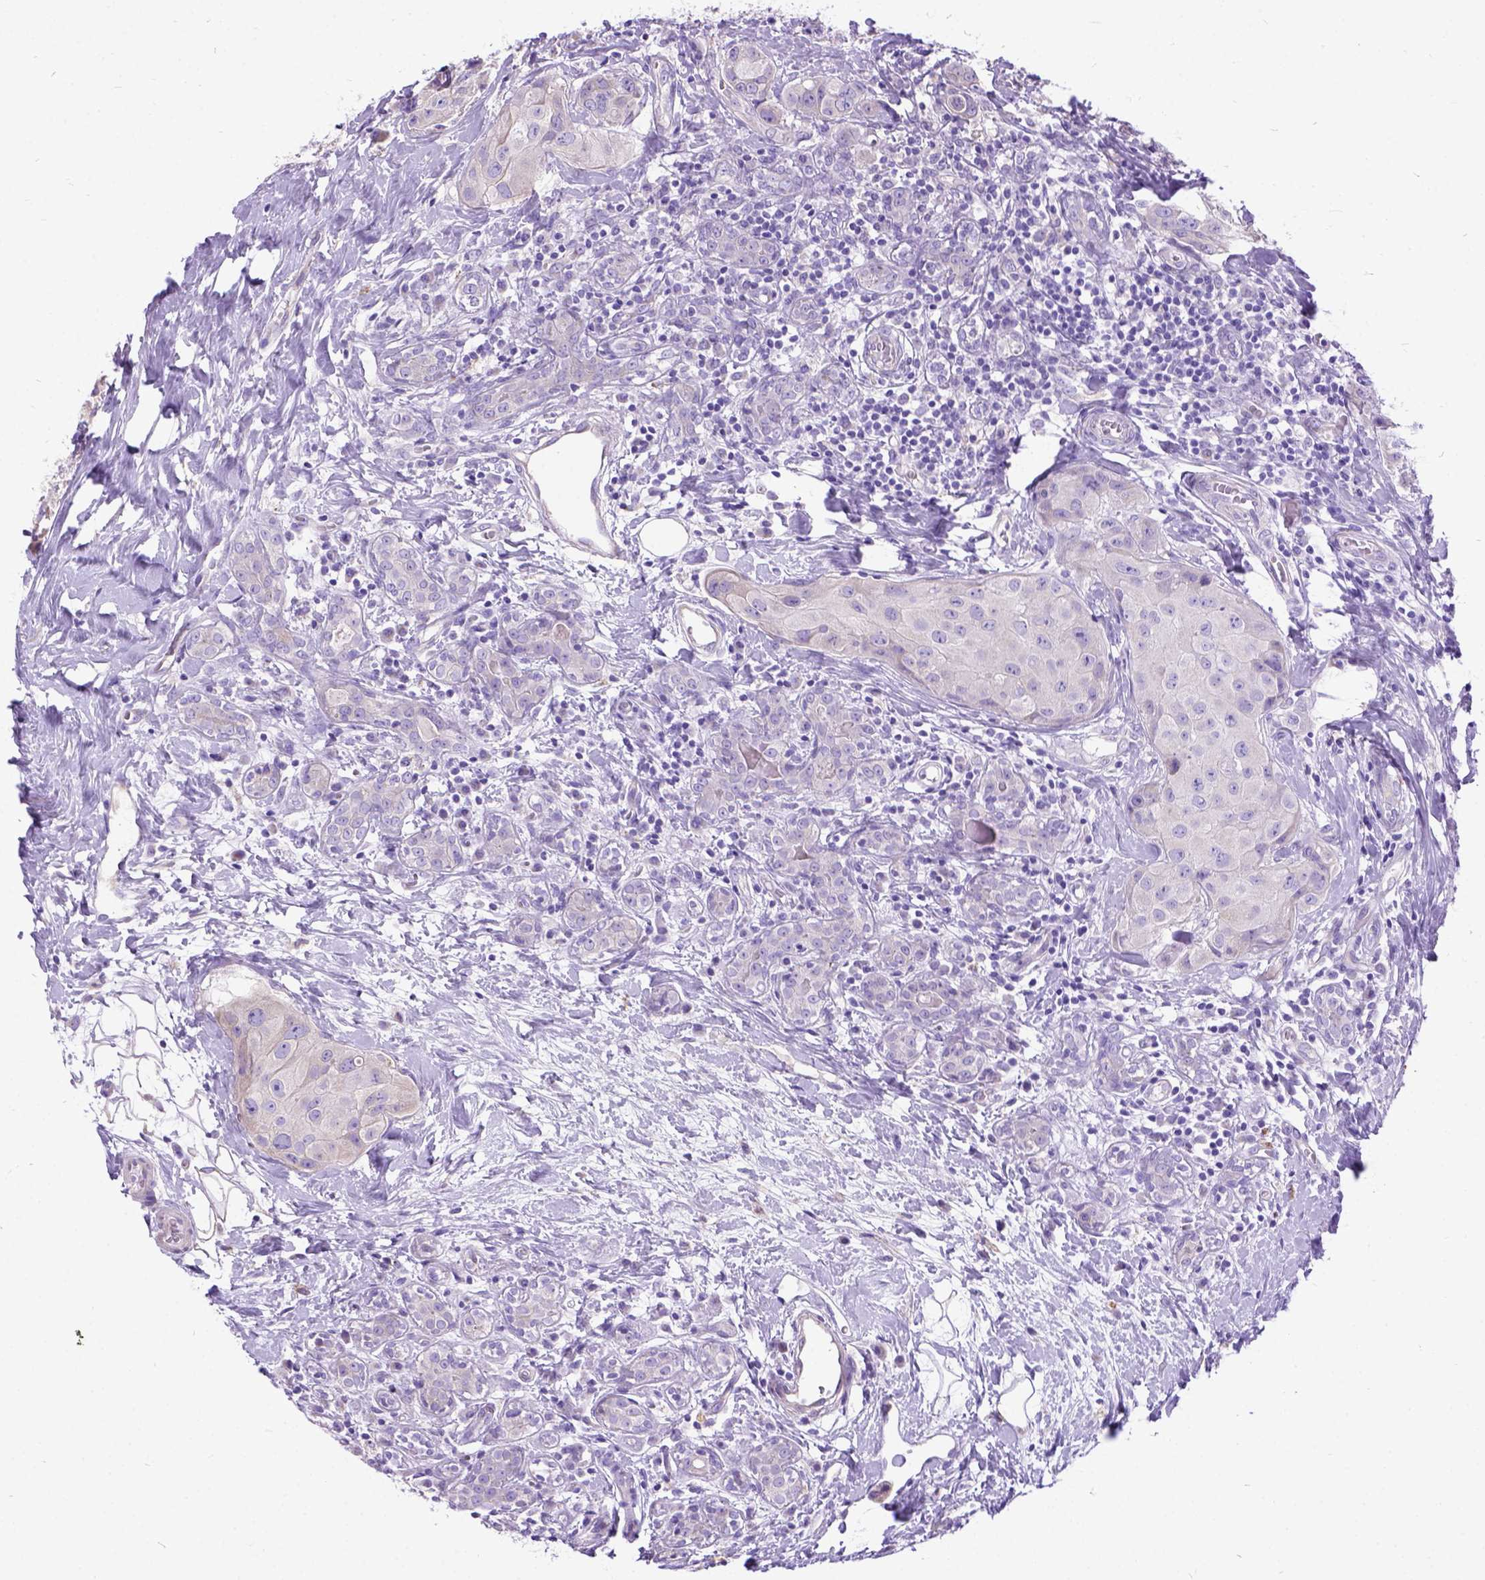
{"staining": {"intensity": "negative", "quantity": "none", "location": "none"}, "tissue": "breast cancer", "cell_type": "Tumor cells", "image_type": "cancer", "snomed": [{"axis": "morphology", "description": "Duct carcinoma"}, {"axis": "topography", "description": "Breast"}], "caption": "High magnification brightfield microscopy of breast cancer (infiltrating ductal carcinoma) stained with DAB (brown) and counterstained with hematoxylin (blue): tumor cells show no significant staining.", "gene": "CFAP54", "patient": {"sex": "female", "age": 43}}